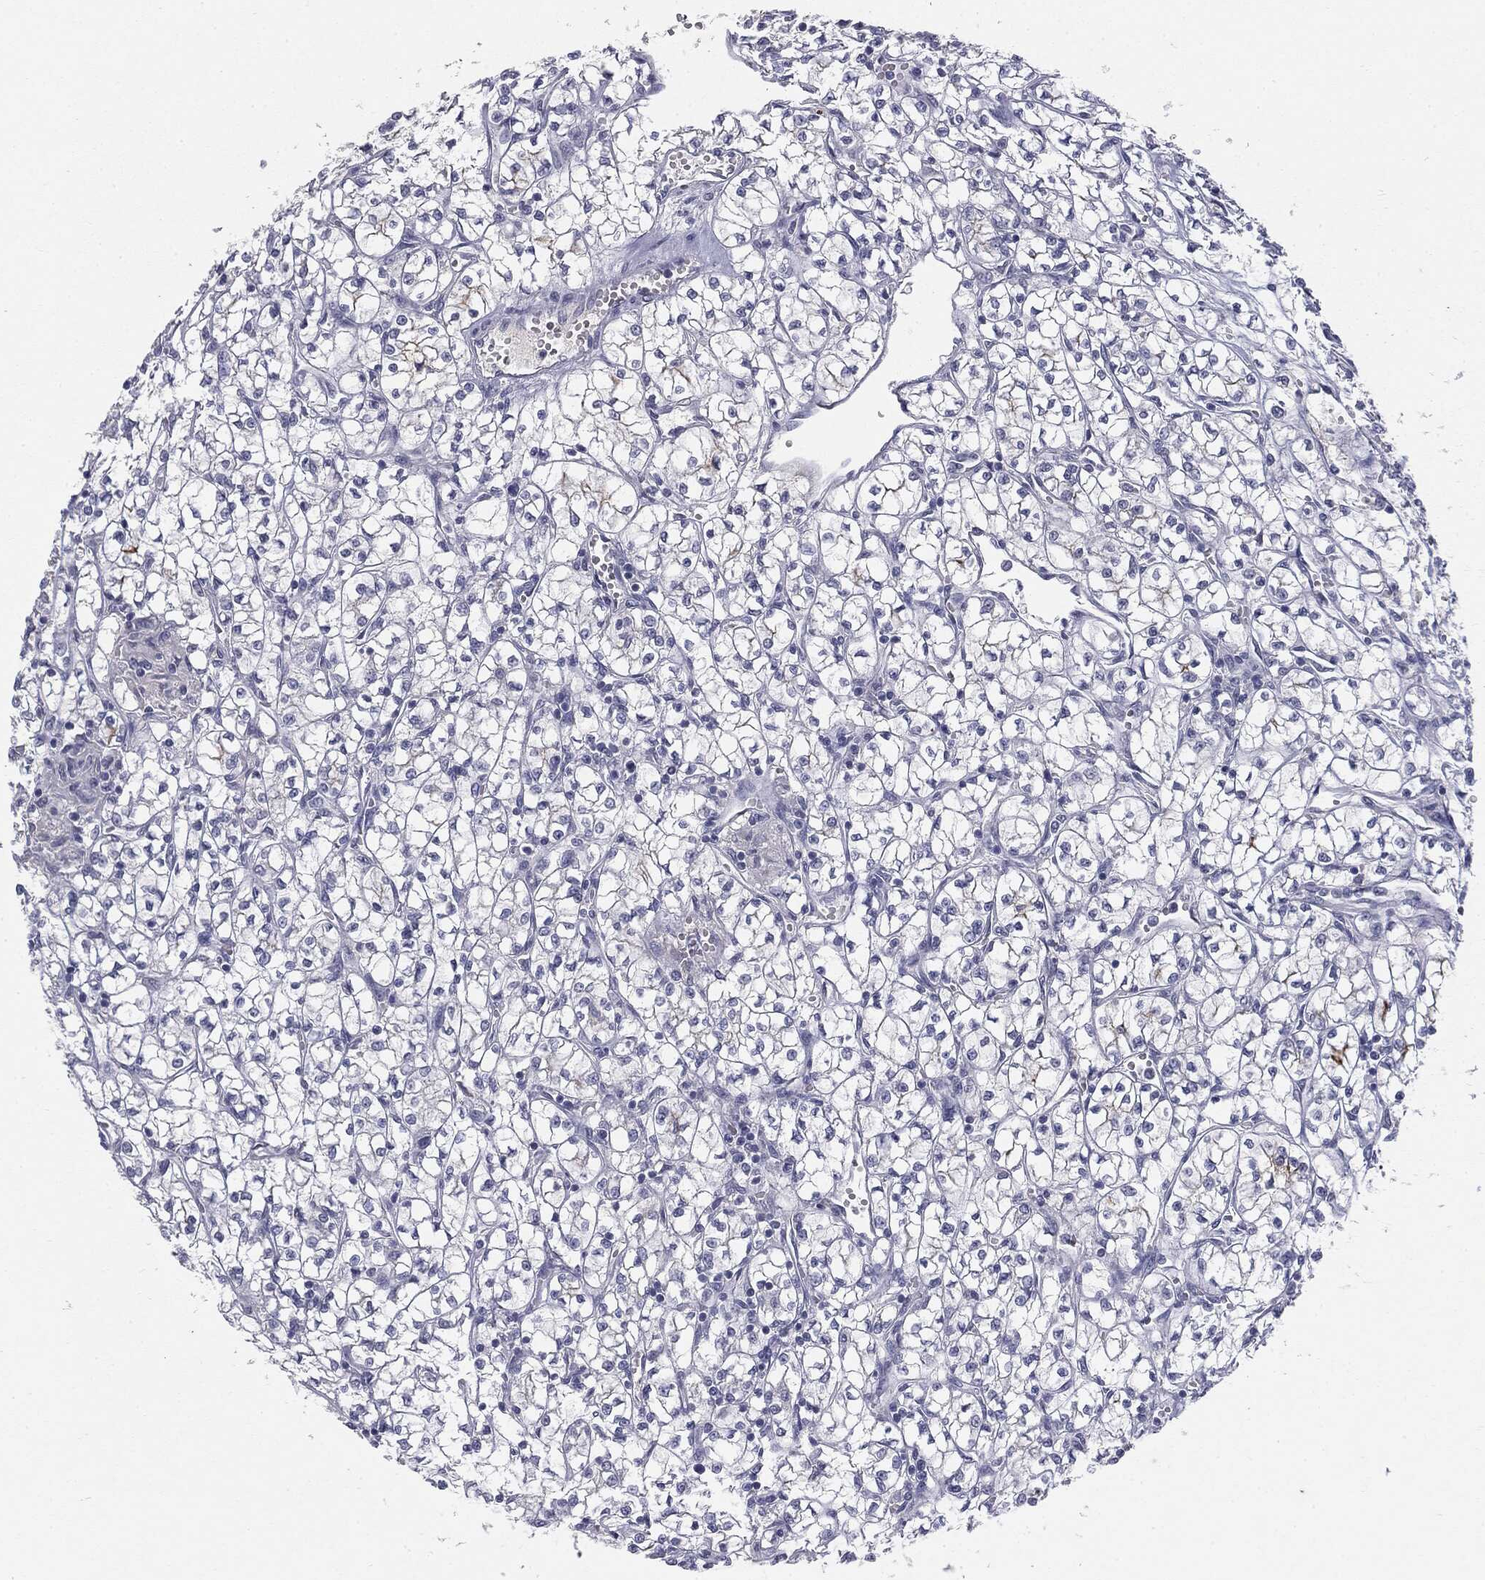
{"staining": {"intensity": "negative", "quantity": "none", "location": "none"}, "tissue": "renal cancer", "cell_type": "Tumor cells", "image_type": "cancer", "snomed": [{"axis": "morphology", "description": "Adenocarcinoma, NOS"}, {"axis": "topography", "description": "Kidney"}], "caption": "Tumor cells show no significant staining in renal cancer. (Stains: DAB (3,3'-diaminobenzidine) immunohistochemistry (IHC) with hematoxylin counter stain, Microscopy: brightfield microscopy at high magnification).", "gene": "MUC1", "patient": {"sex": "female", "age": 64}}